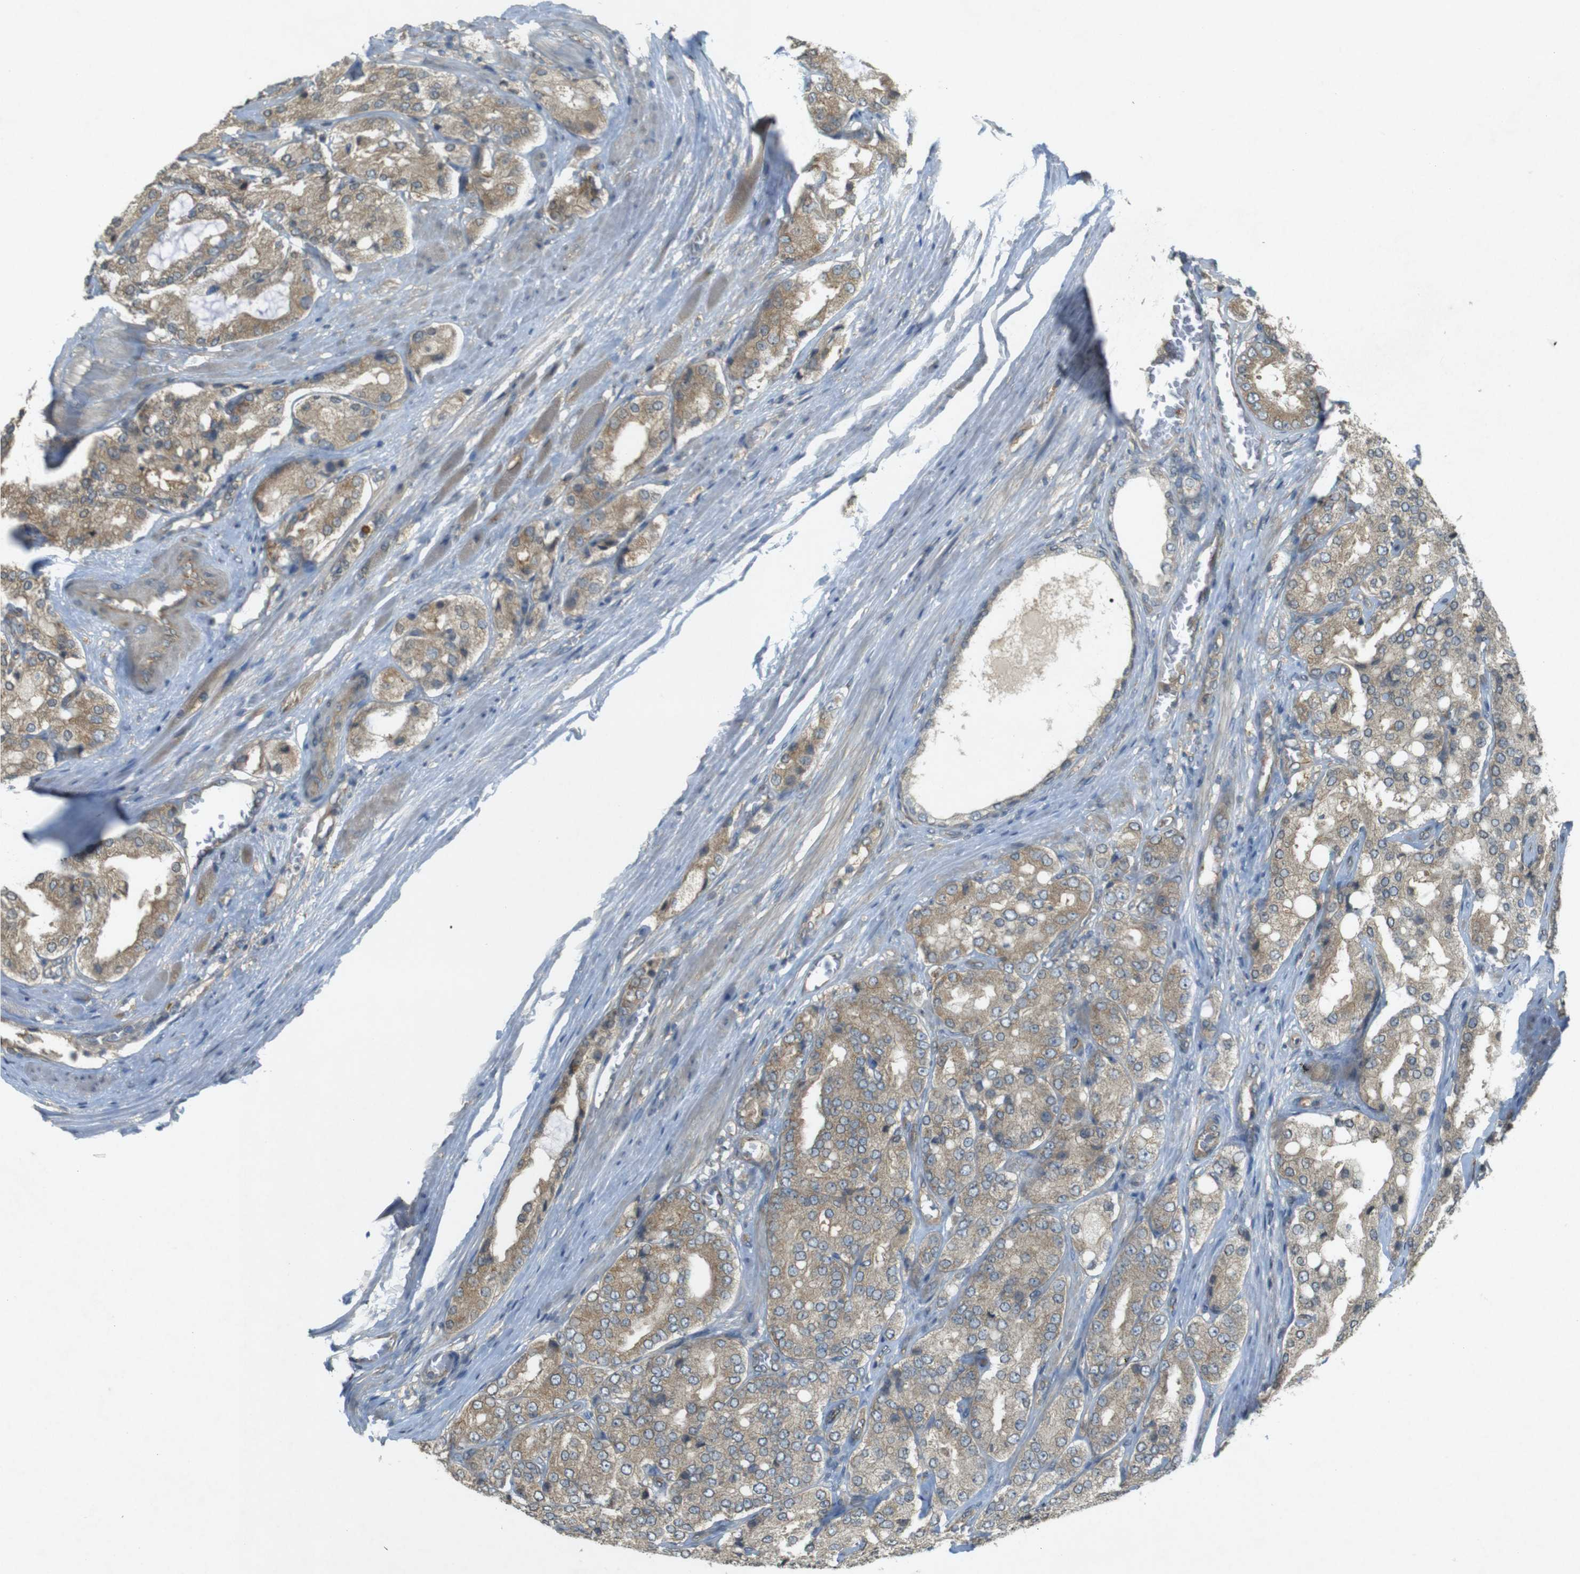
{"staining": {"intensity": "weak", "quantity": ">75%", "location": "cytoplasmic/membranous"}, "tissue": "prostate cancer", "cell_type": "Tumor cells", "image_type": "cancer", "snomed": [{"axis": "morphology", "description": "Adenocarcinoma, High grade"}, {"axis": "topography", "description": "Prostate"}], "caption": "This histopathology image exhibits immunohistochemistry (IHC) staining of prostate high-grade adenocarcinoma, with low weak cytoplasmic/membranous staining in approximately >75% of tumor cells.", "gene": "KIF5B", "patient": {"sex": "male", "age": 65}}